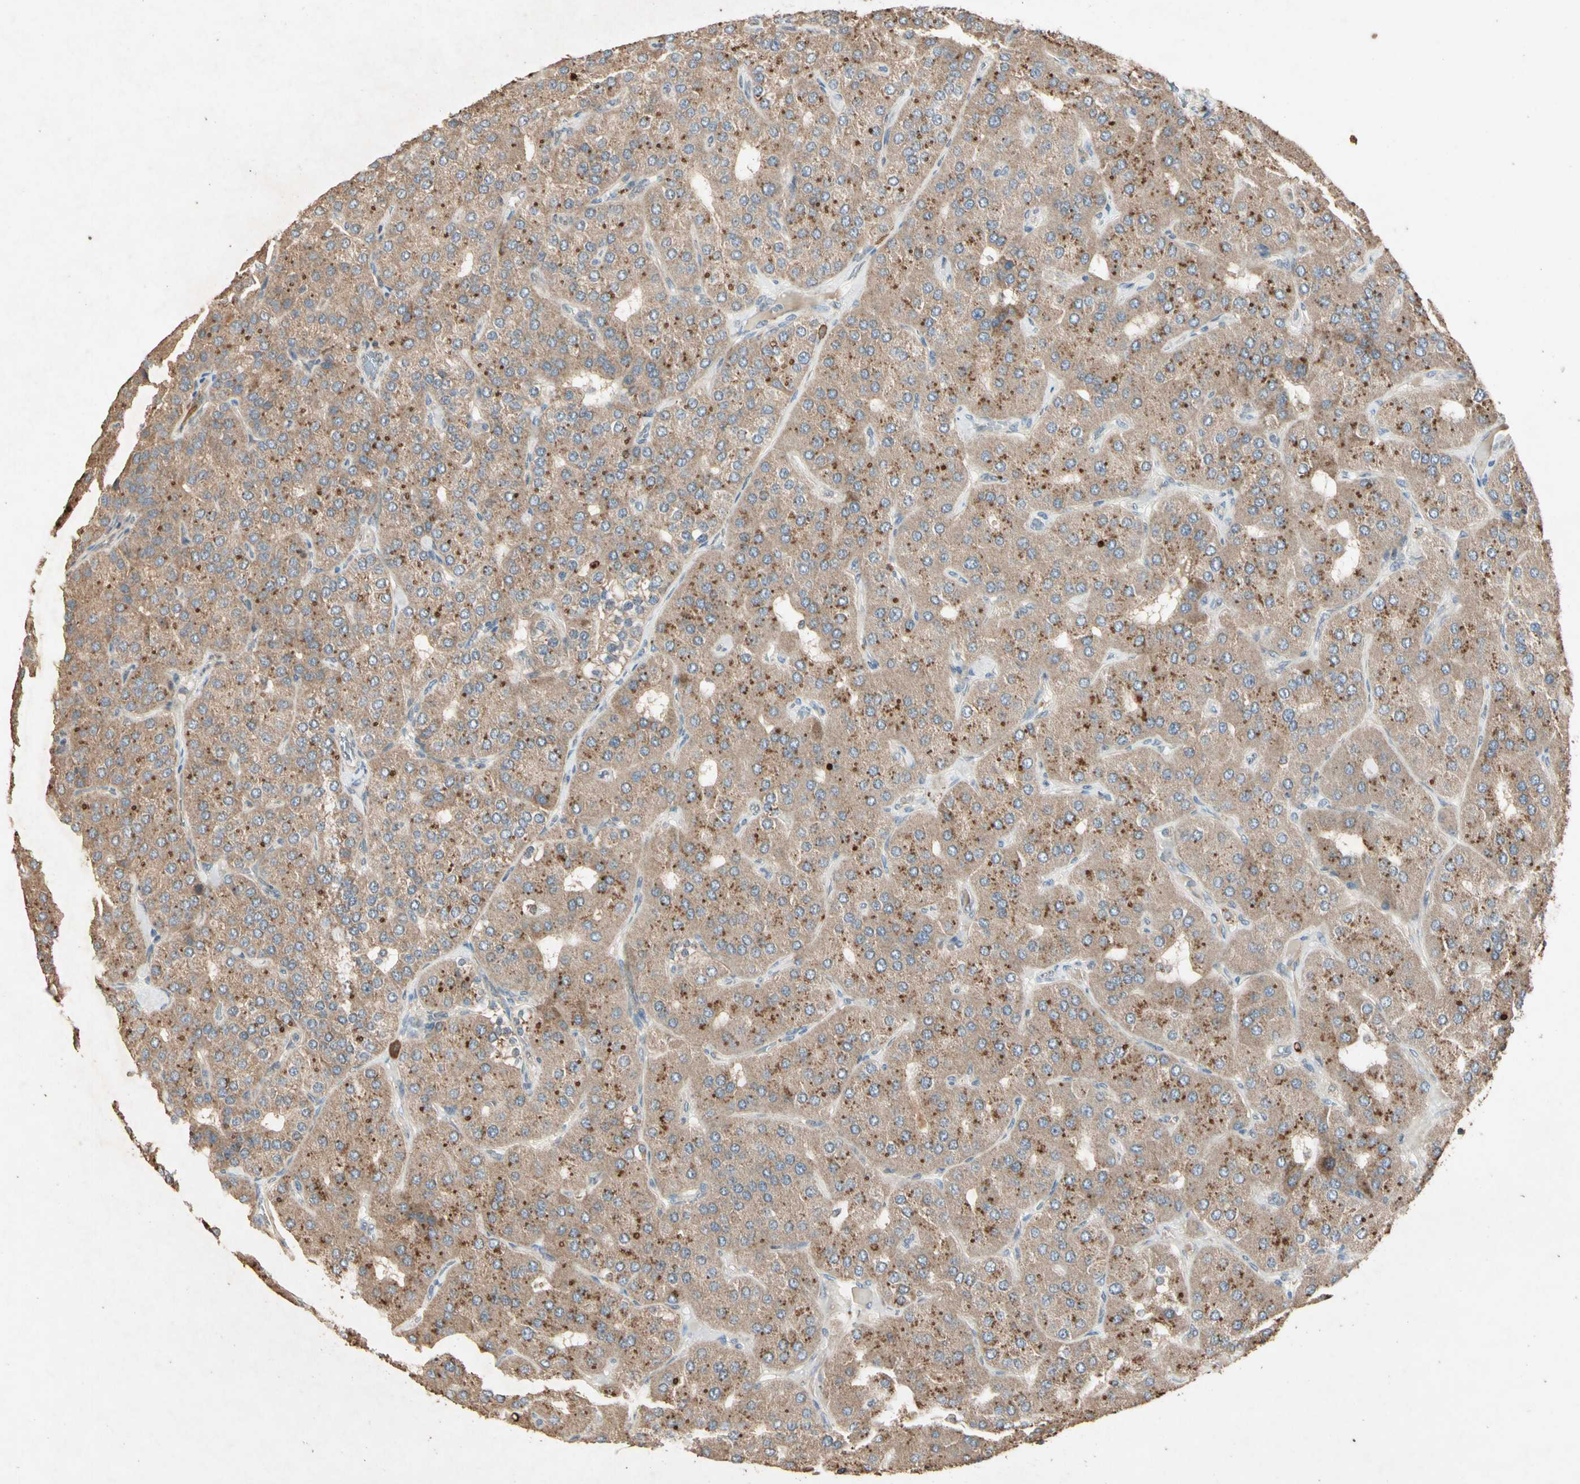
{"staining": {"intensity": "moderate", "quantity": ">75%", "location": "cytoplasmic/membranous"}, "tissue": "parathyroid gland", "cell_type": "Glandular cells", "image_type": "normal", "snomed": [{"axis": "morphology", "description": "Normal tissue, NOS"}, {"axis": "morphology", "description": "Adenoma, NOS"}, {"axis": "topography", "description": "Parathyroid gland"}], "caption": "Protein expression analysis of unremarkable human parathyroid gland reveals moderate cytoplasmic/membranous expression in approximately >75% of glandular cells.", "gene": "GPLD1", "patient": {"sex": "female", "age": 86}}